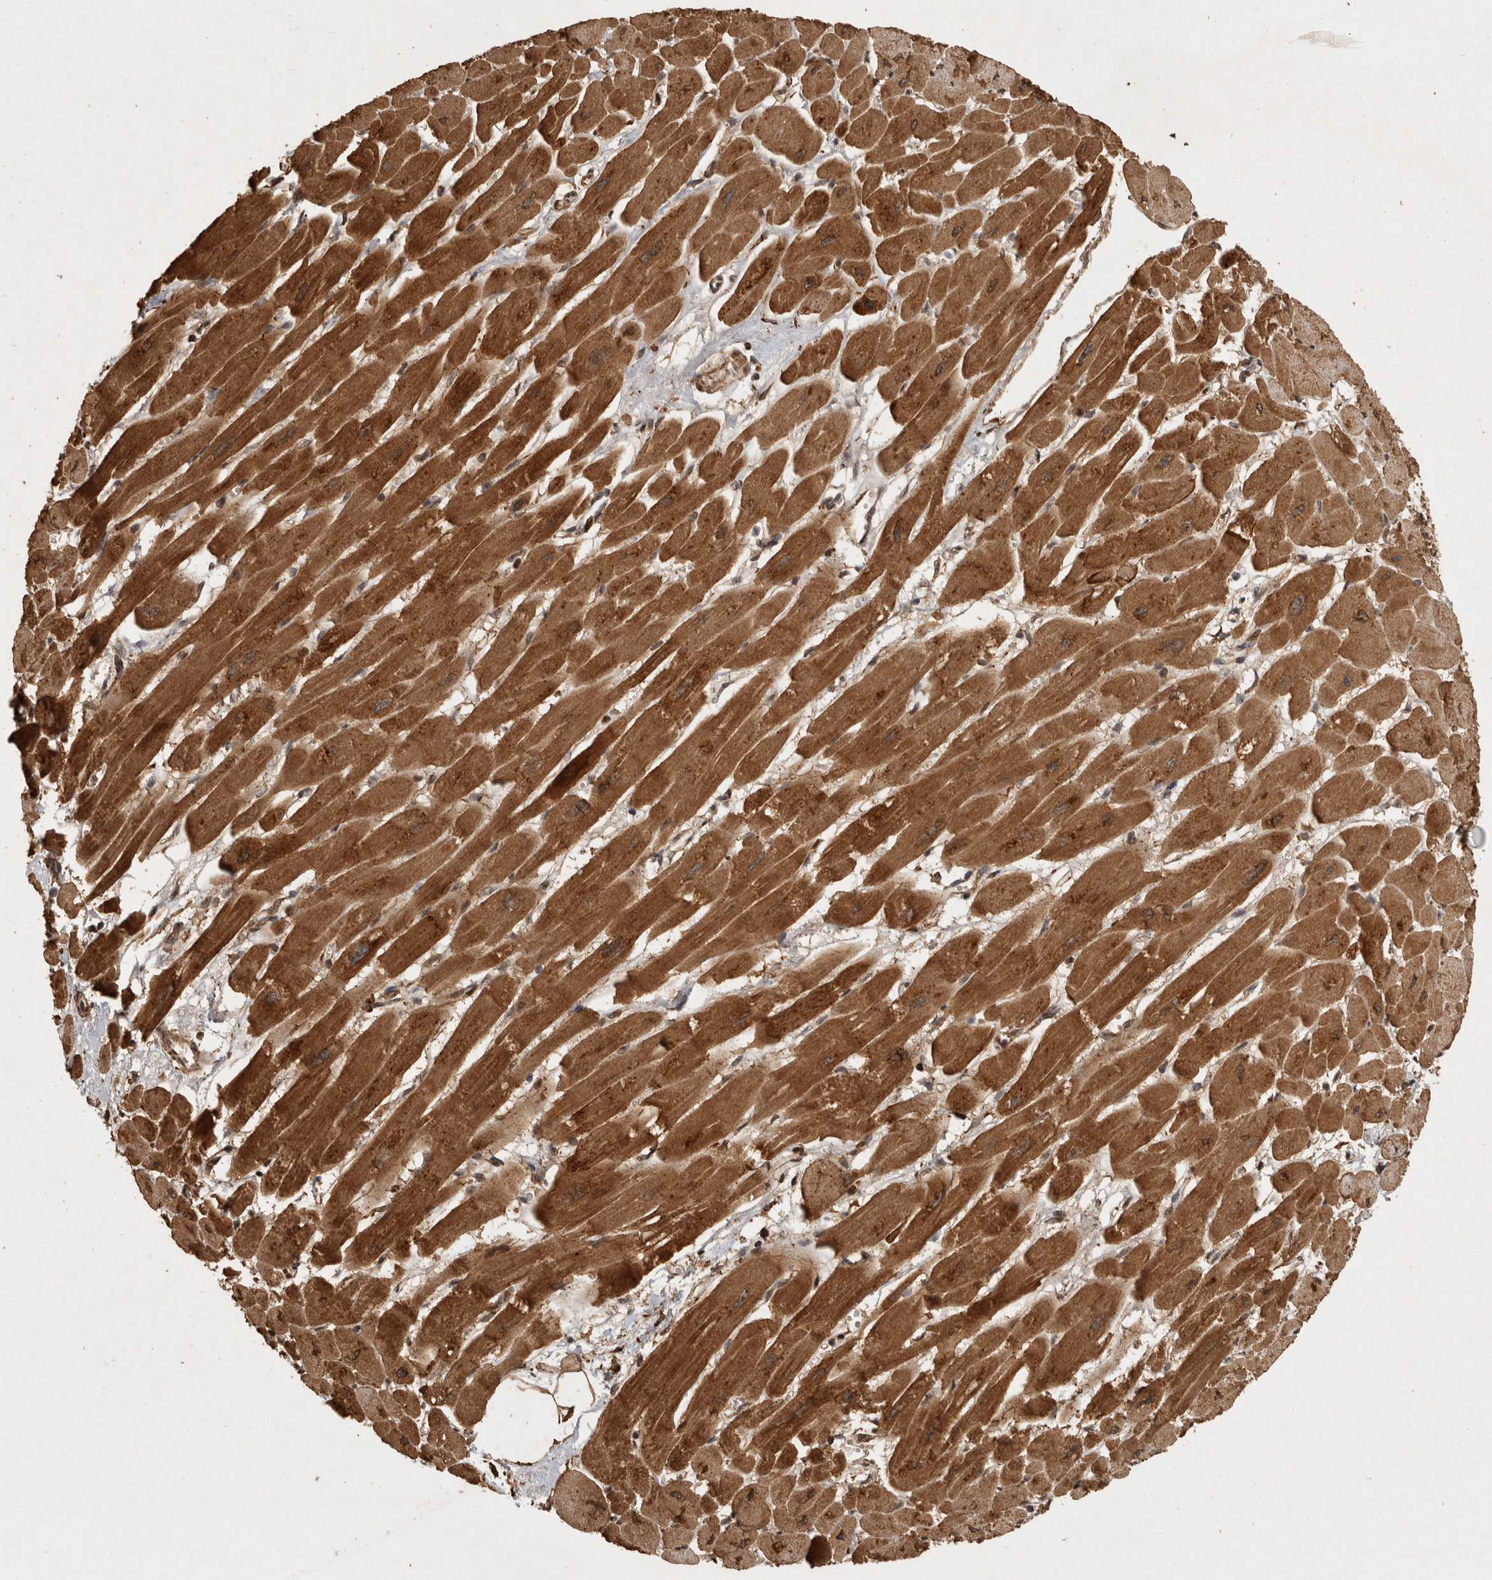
{"staining": {"intensity": "strong", "quantity": ">75%", "location": "cytoplasmic/membranous"}, "tissue": "heart muscle", "cell_type": "Cardiomyocytes", "image_type": "normal", "snomed": [{"axis": "morphology", "description": "Normal tissue, NOS"}, {"axis": "topography", "description": "Heart"}], "caption": "Protein expression analysis of unremarkable heart muscle demonstrates strong cytoplasmic/membranous expression in approximately >75% of cardiomyocytes. (Brightfield microscopy of DAB IHC at high magnification).", "gene": "KDM8", "patient": {"sex": "female", "age": 54}}